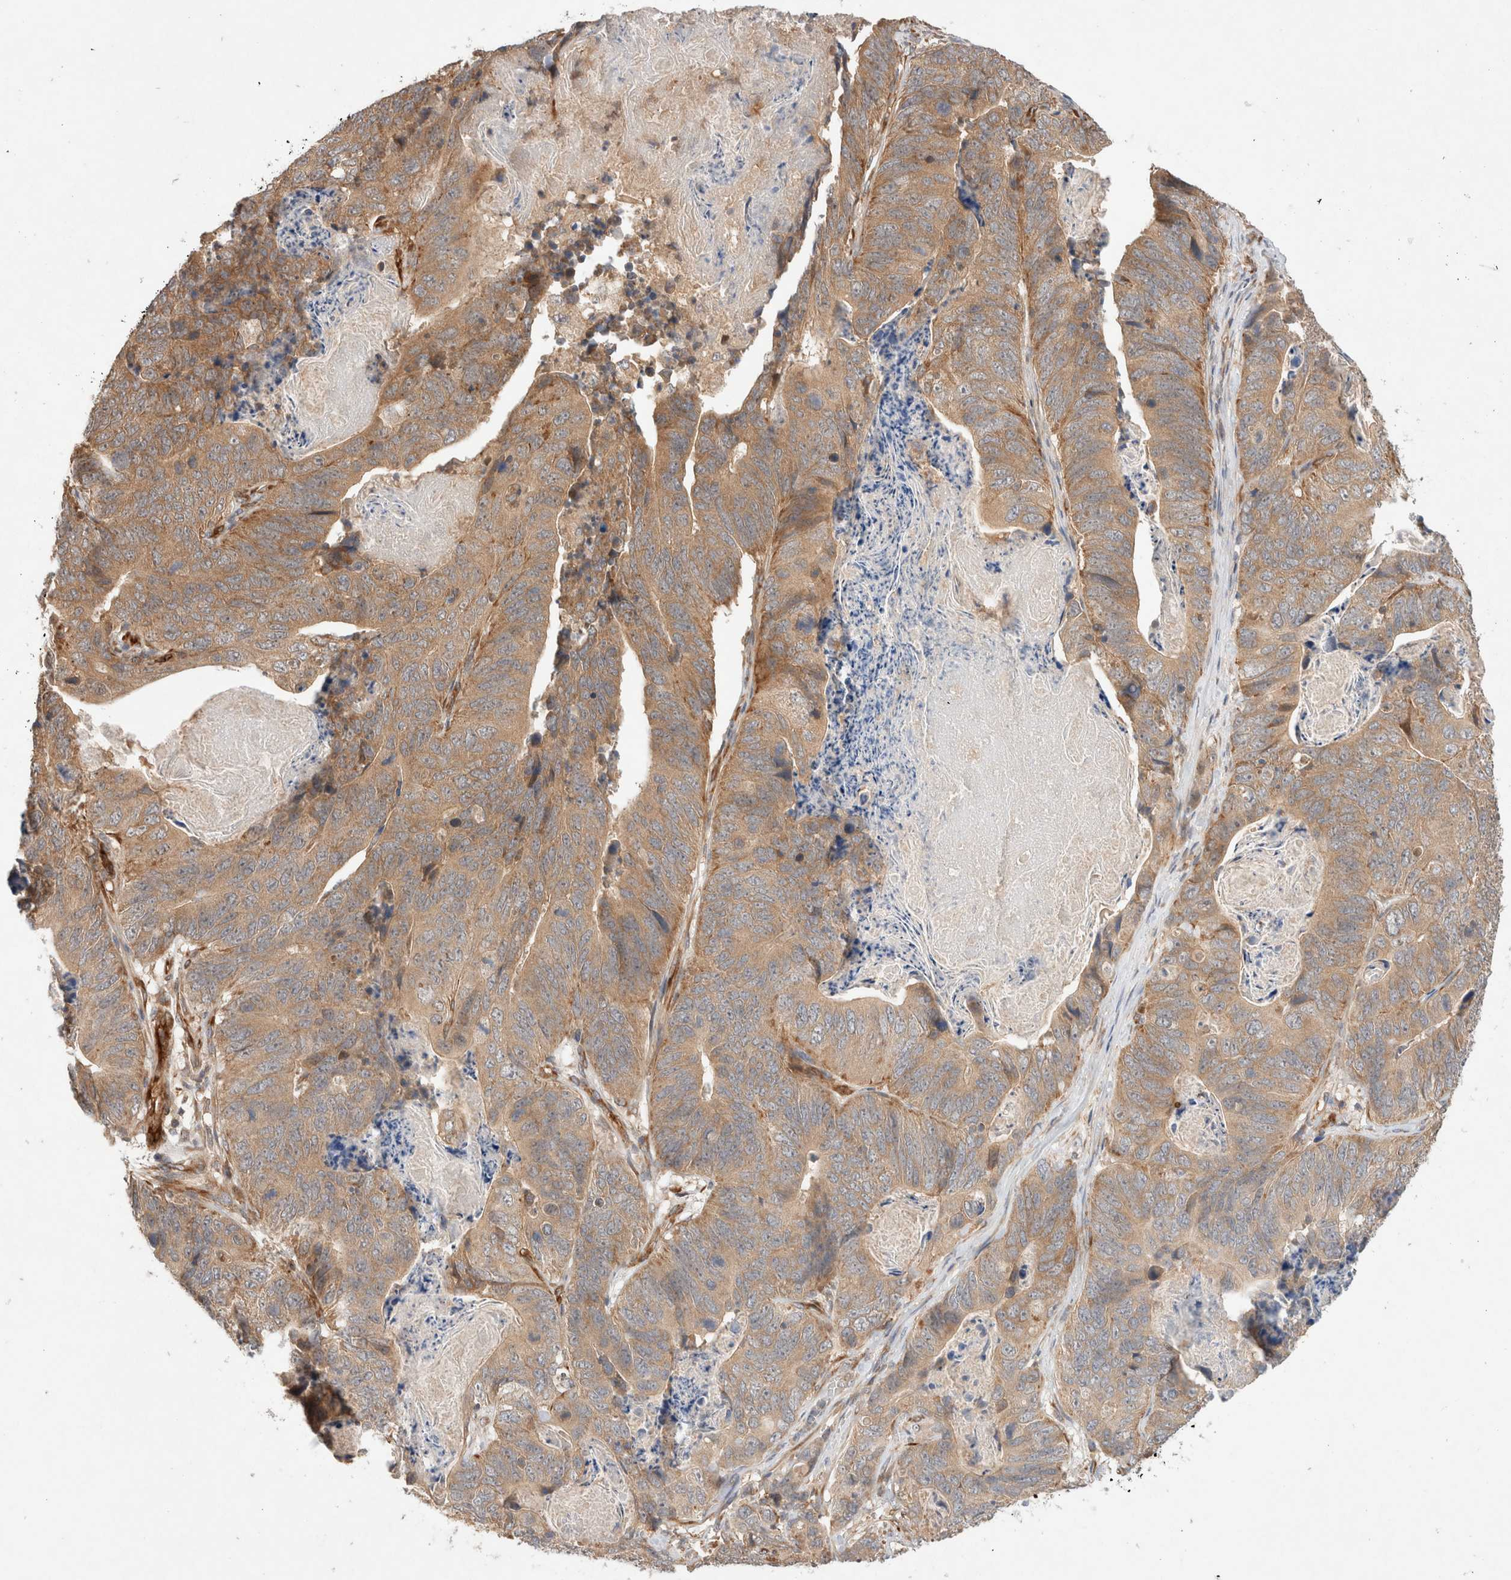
{"staining": {"intensity": "moderate", "quantity": ">75%", "location": "cytoplasmic/membranous"}, "tissue": "stomach cancer", "cell_type": "Tumor cells", "image_type": "cancer", "snomed": [{"axis": "morphology", "description": "Normal tissue, NOS"}, {"axis": "morphology", "description": "Adenocarcinoma, NOS"}, {"axis": "topography", "description": "Stomach"}], "caption": "An image of stomach cancer (adenocarcinoma) stained for a protein demonstrates moderate cytoplasmic/membranous brown staining in tumor cells. The staining was performed using DAB, with brown indicating positive protein expression. Nuclei are stained blue with hematoxylin.", "gene": "KLHL20", "patient": {"sex": "female", "age": 89}}